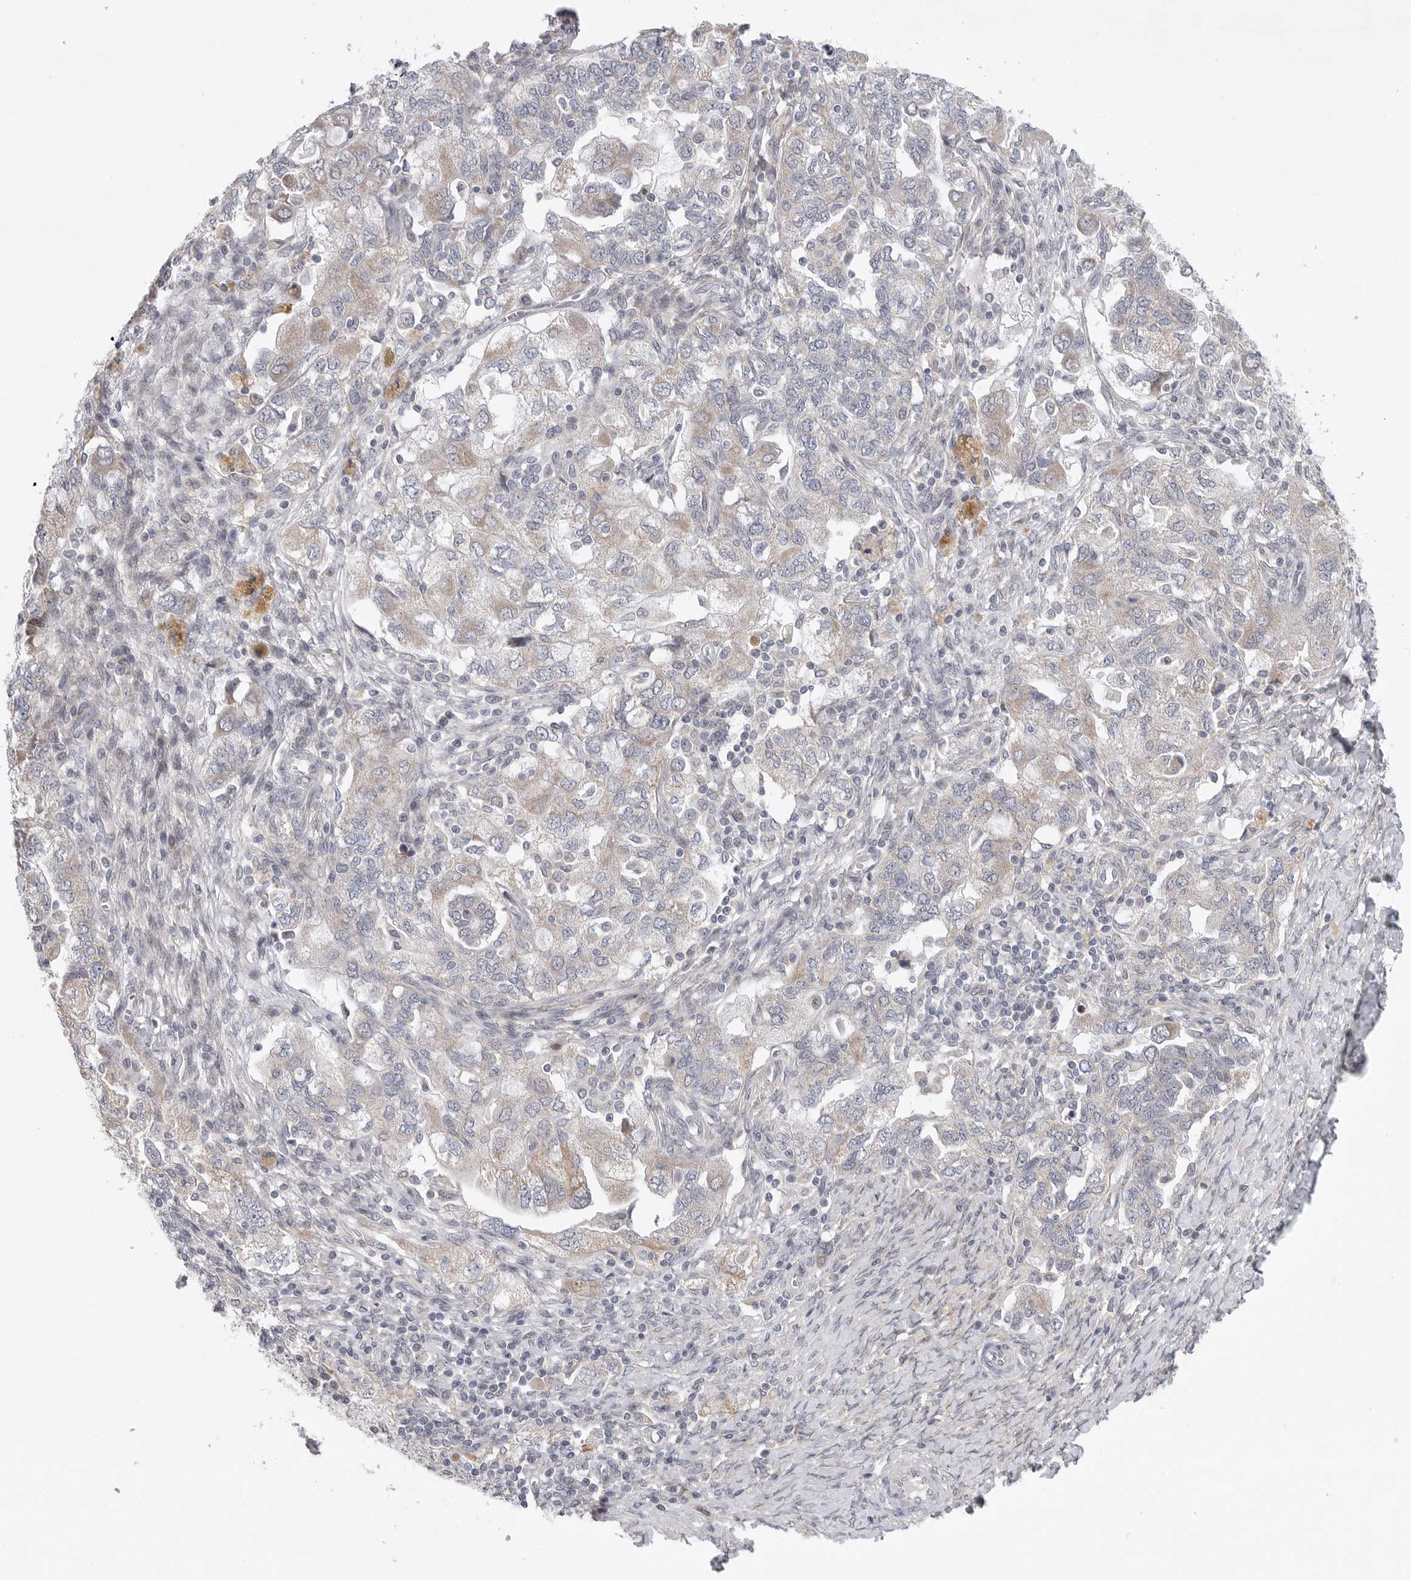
{"staining": {"intensity": "weak", "quantity": "<25%", "location": "cytoplasmic/membranous"}, "tissue": "ovarian cancer", "cell_type": "Tumor cells", "image_type": "cancer", "snomed": [{"axis": "morphology", "description": "Carcinoma, NOS"}, {"axis": "morphology", "description": "Cystadenocarcinoma, serous, NOS"}, {"axis": "topography", "description": "Ovary"}], "caption": "The IHC micrograph has no significant staining in tumor cells of ovarian serous cystadenocarcinoma tissue.", "gene": "FBXO43", "patient": {"sex": "female", "age": 69}}